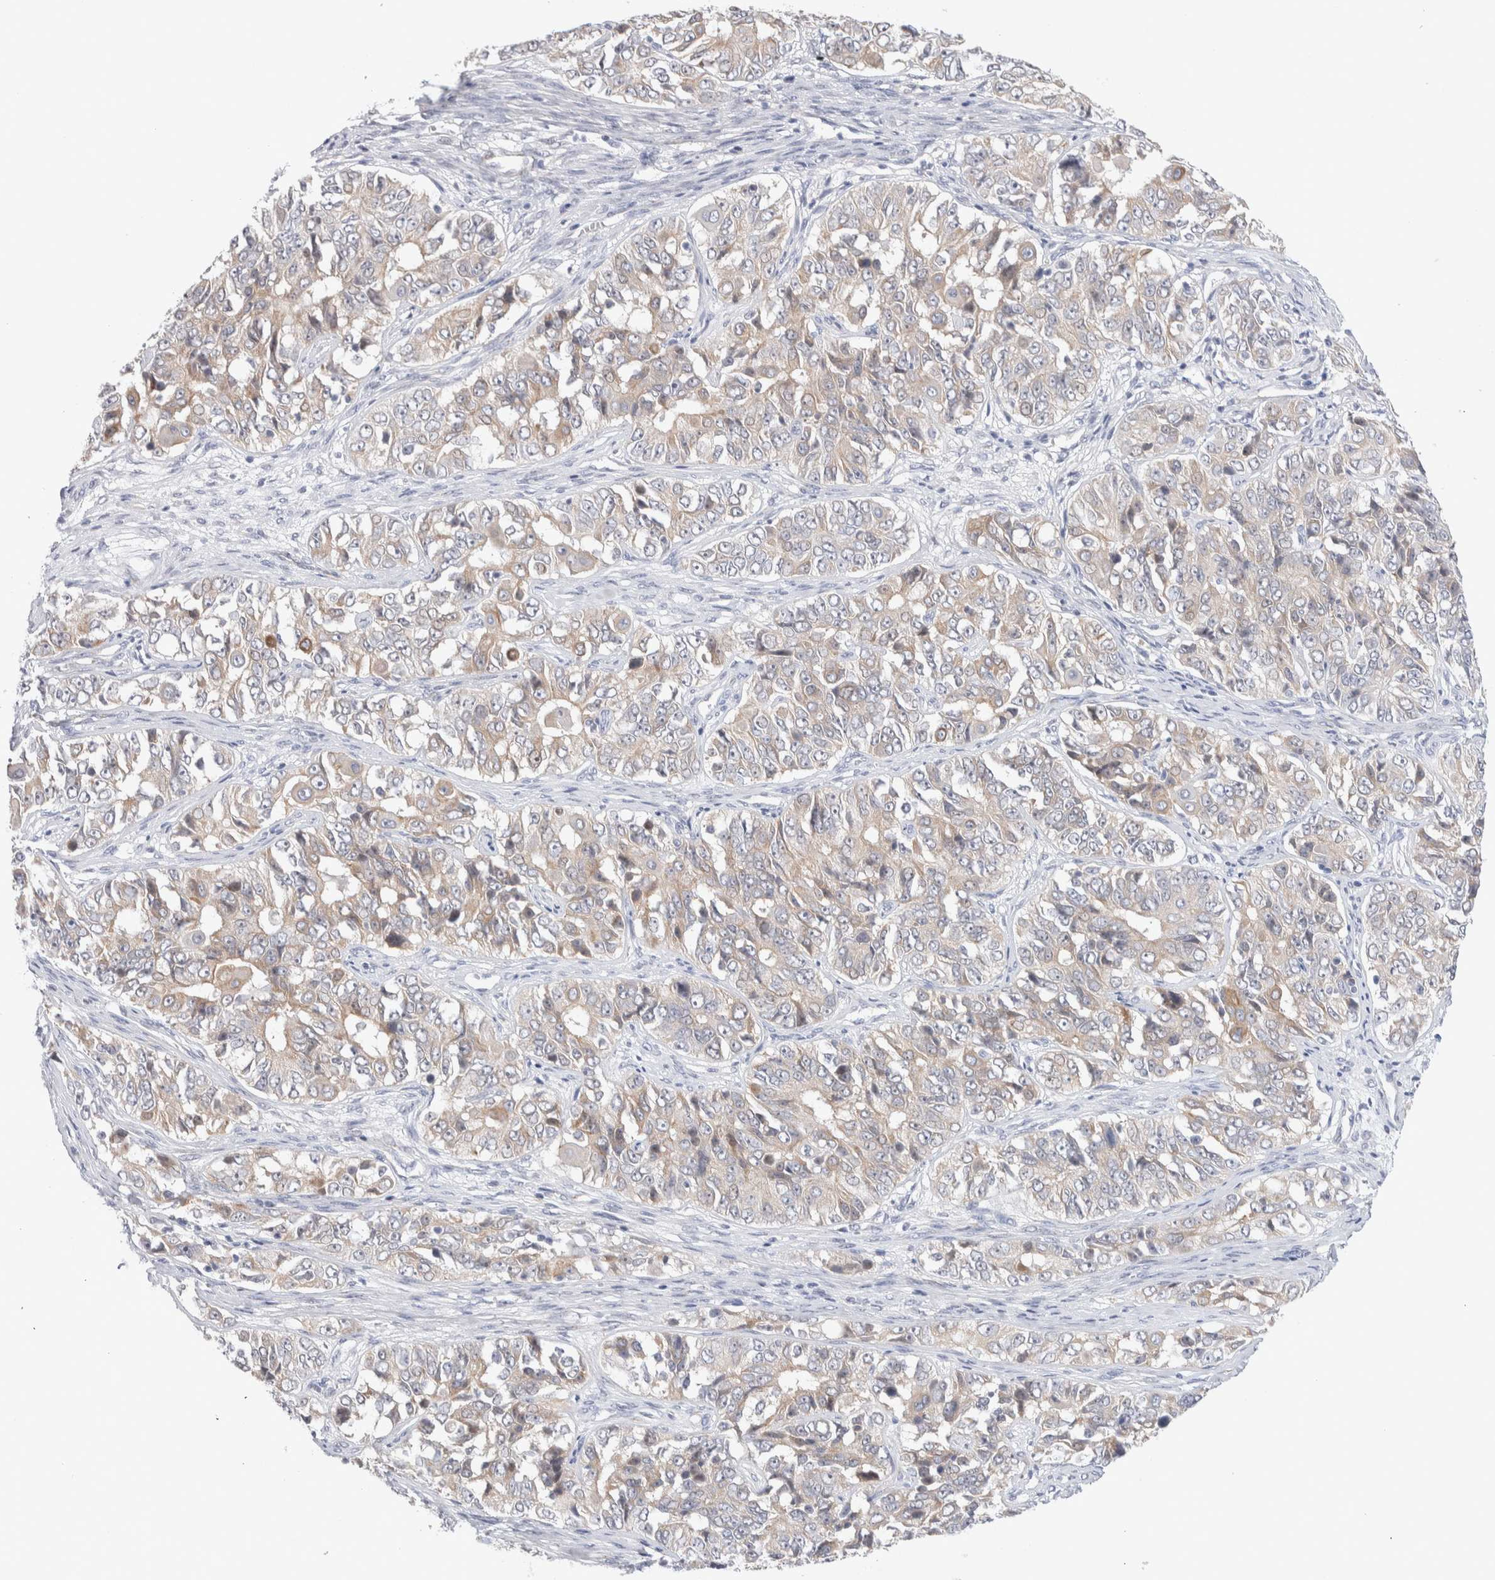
{"staining": {"intensity": "weak", "quantity": "25%-75%", "location": "cytoplasmic/membranous"}, "tissue": "ovarian cancer", "cell_type": "Tumor cells", "image_type": "cancer", "snomed": [{"axis": "morphology", "description": "Carcinoma, endometroid"}, {"axis": "topography", "description": "Ovary"}], "caption": "Brown immunohistochemical staining in ovarian cancer displays weak cytoplasmic/membranous expression in approximately 25%-75% of tumor cells.", "gene": "C1orf112", "patient": {"sex": "female", "age": 51}}